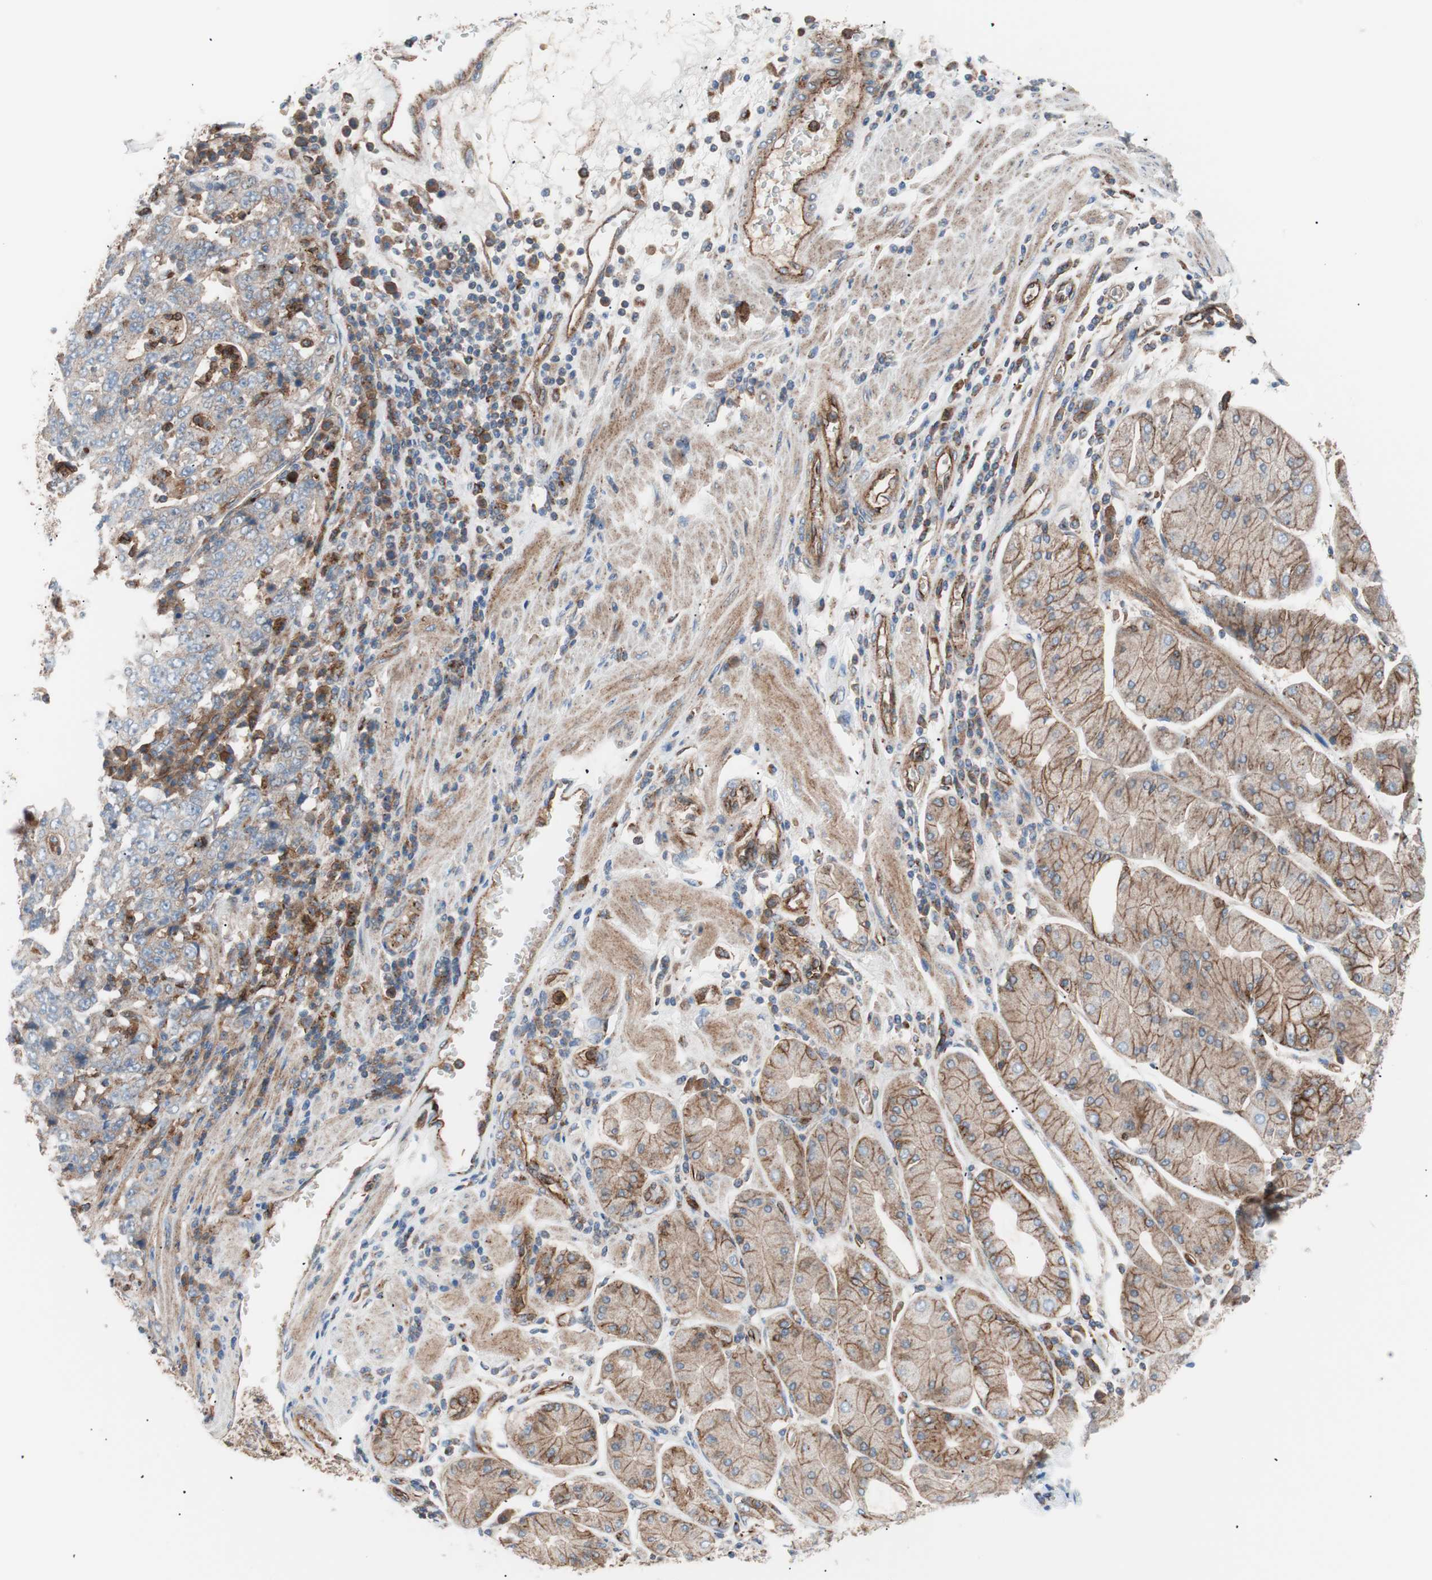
{"staining": {"intensity": "moderate", "quantity": ">75%", "location": "cytoplasmic/membranous"}, "tissue": "stomach cancer", "cell_type": "Tumor cells", "image_type": "cancer", "snomed": [{"axis": "morphology", "description": "Normal tissue, NOS"}, {"axis": "morphology", "description": "Adenocarcinoma, NOS"}, {"axis": "topography", "description": "Stomach, upper"}, {"axis": "topography", "description": "Stomach"}], "caption": "Stomach cancer (adenocarcinoma) was stained to show a protein in brown. There is medium levels of moderate cytoplasmic/membranous staining in approximately >75% of tumor cells. (DAB (3,3'-diaminobenzidine) = brown stain, brightfield microscopy at high magnification).", "gene": "FLOT2", "patient": {"sex": "male", "age": 59}}